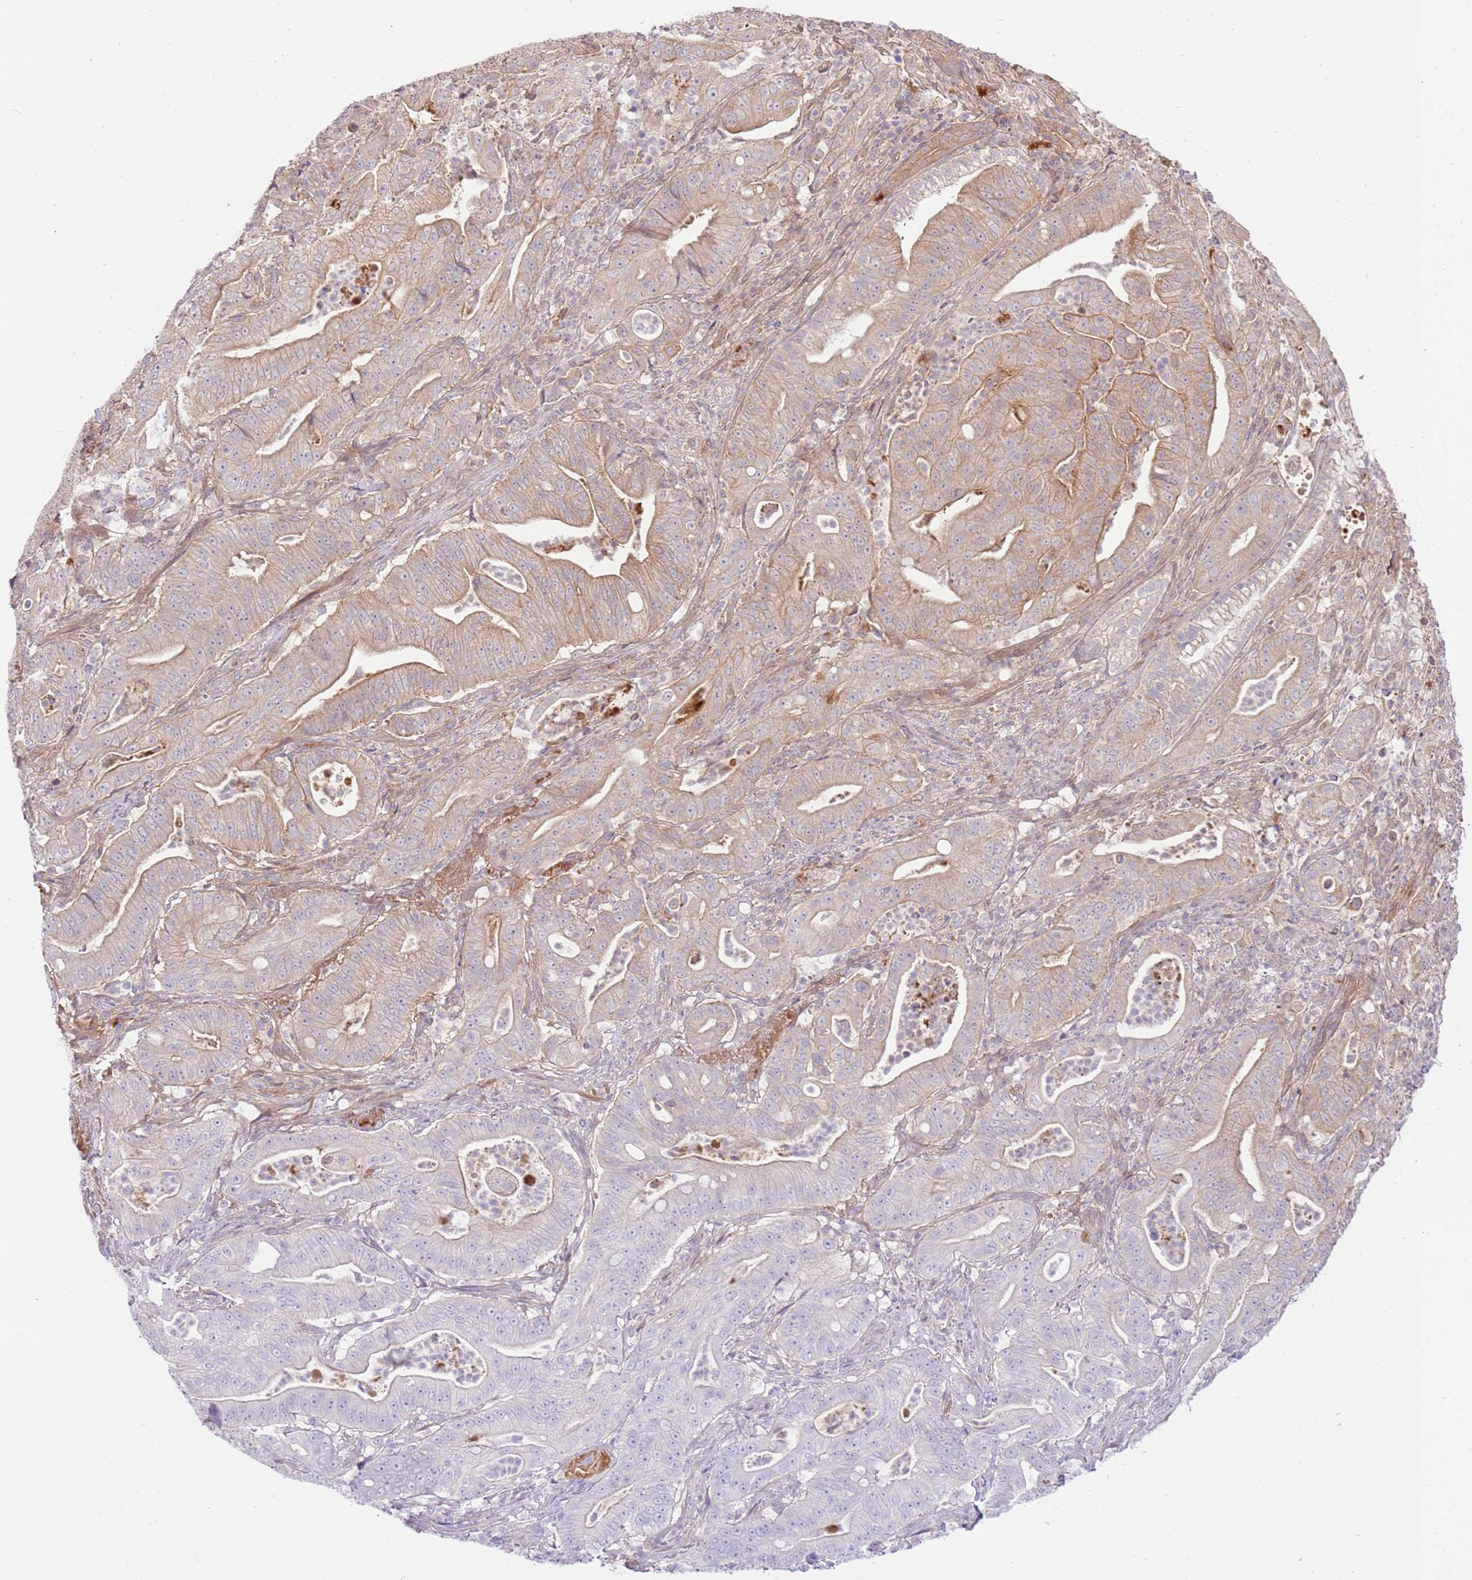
{"staining": {"intensity": "weak", "quantity": "25%-75%", "location": "cytoplasmic/membranous"}, "tissue": "pancreatic cancer", "cell_type": "Tumor cells", "image_type": "cancer", "snomed": [{"axis": "morphology", "description": "Adenocarcinoma, NOS"}, {"axis": "topography", "description": "Pancreas"}], "caption": "This micrograph reveals IHC staining of human pancreatic cancer, with low weak cytoplasmic/membranous expression in about 25%-75% of tumor cells.", "gene": "C8G", "patient": {"sex": "male", "age": 71}}